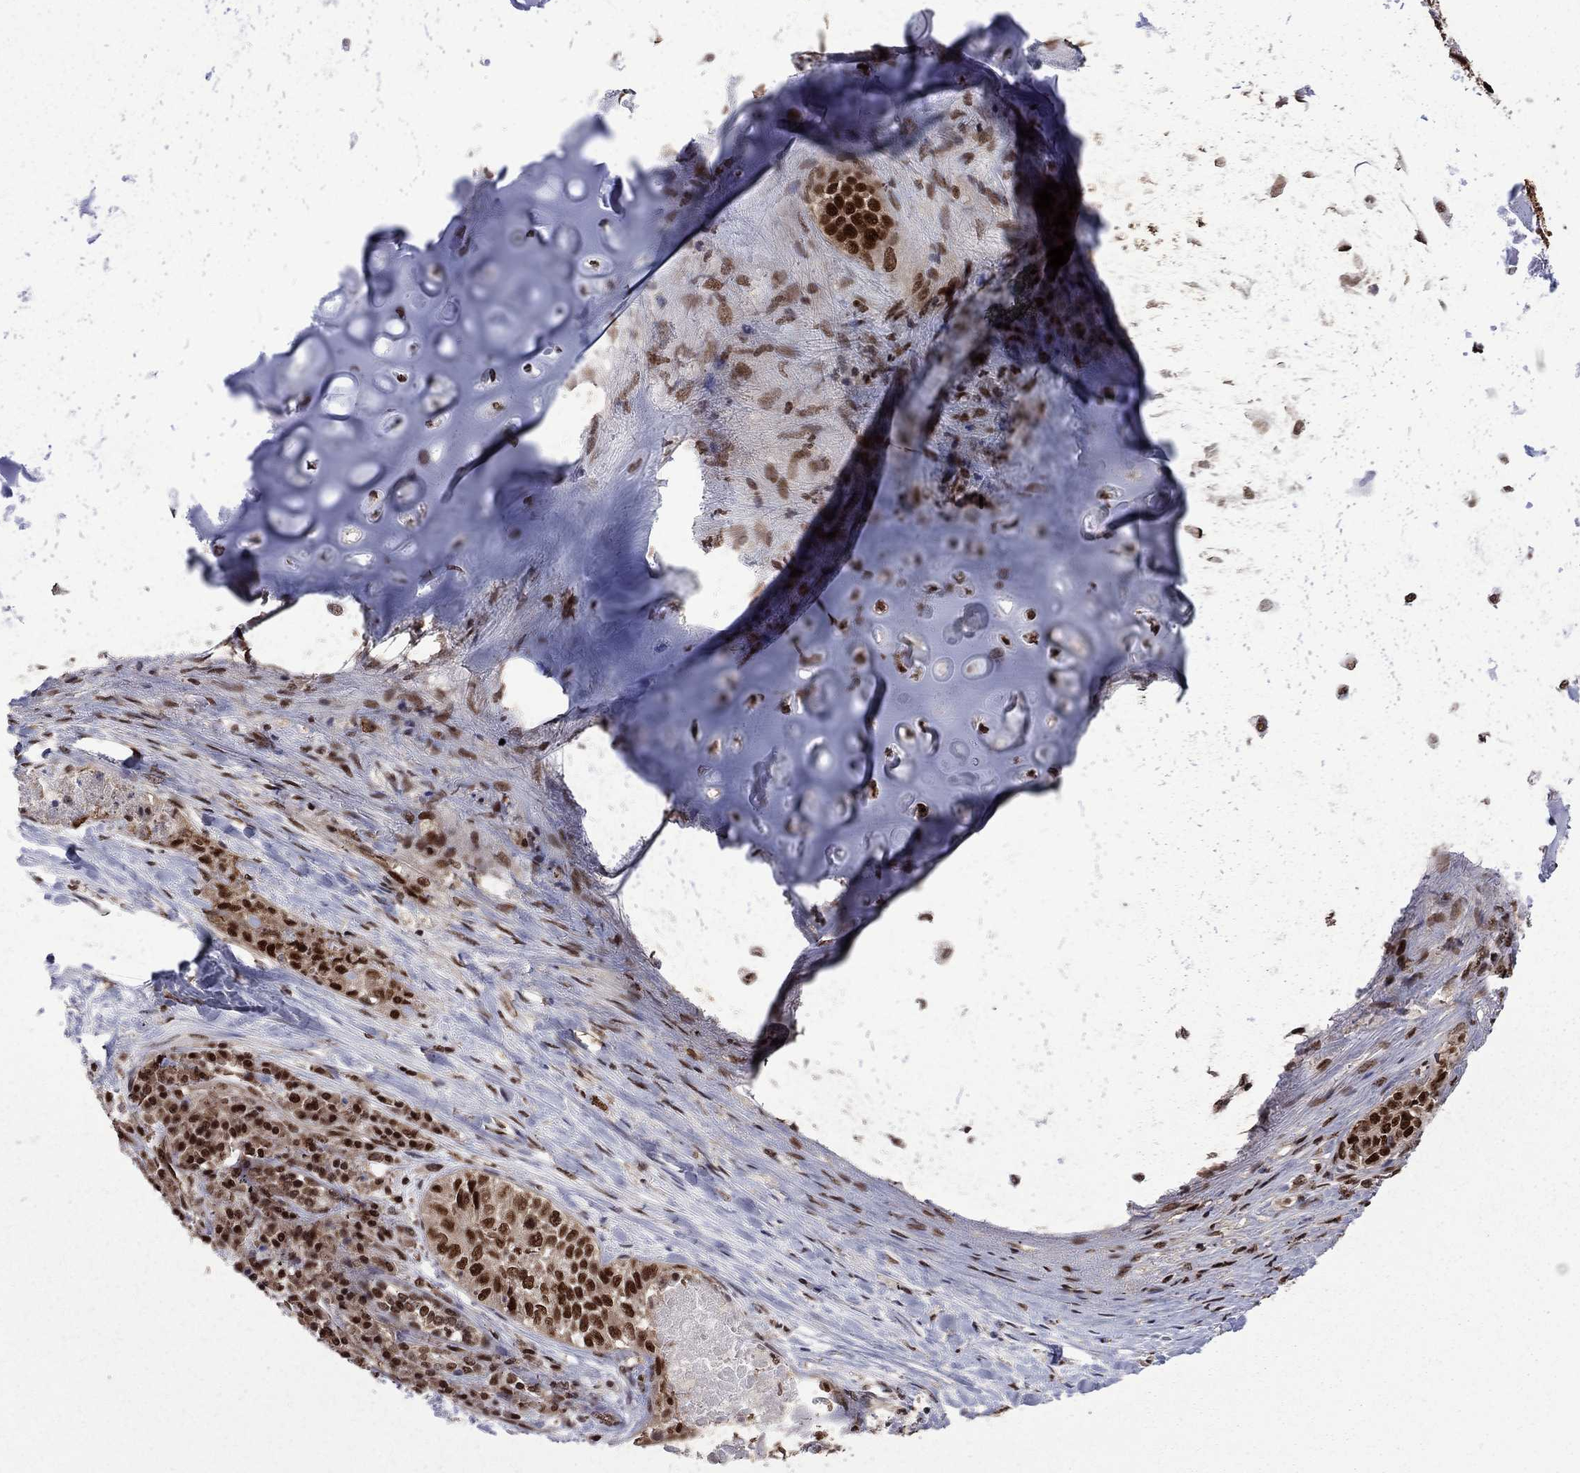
{"staining": {"intensity": "strong", "quantity": ">75%", "location": "nuclear"}, "tissue": "lung cancer", "cell_type": "Tumor cells", "image_type": "cancer", "snomed": [{"axis": "morphology", "description": "Squamous cell carcinoma, NOS"}, {"axis": "topography", "description": "Lung"}], "caption": "Immunohistochemistry (IHC) staining of lung squamous cell carcinoma, which exhibits high levels of strong nuclear expression in approximately >75% of tumor cells indicating strong nuclear protein expression. The staining was performed using DAB (3,3'-diaminobenzidine) (brown) for protein detection and nuclei were counterstained in hematoxylin (blue).", "gene": "MED25", "patient": {"sex": "male", "age": 64}}